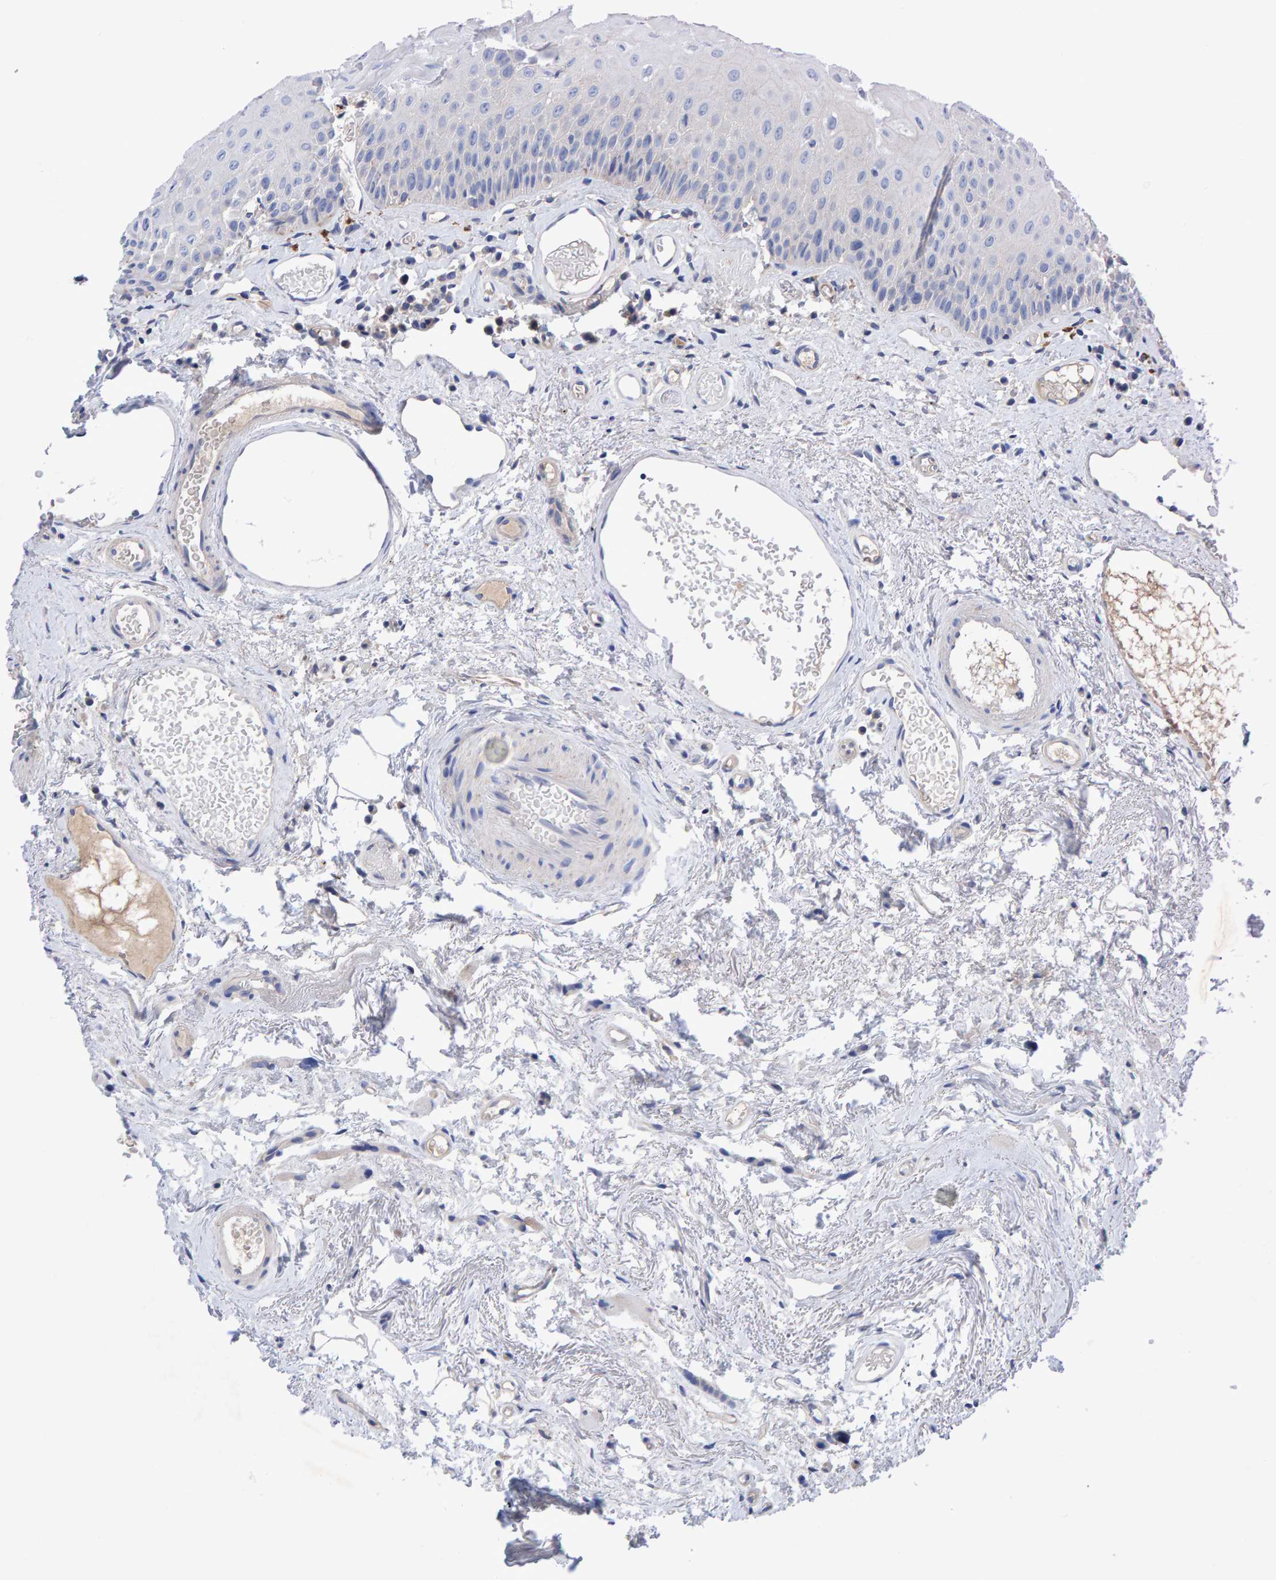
{"staining": {"intensity": "weak", "quantity": "<25%", "location": "cytoplasmic/membranous"}, "tissue": "oral mucosa", "cell_type": "Squamous epithelial cells", "image_type": "normal", "snomed": [{"axis": "morphology", "description": "Normal tissue, NOS"}, {"axis": "topography", "description": "Skeletal muscle"}, {"axis": "topography", "description": "Oral tissue"}, {"axis": "topography", "description": "Peripheral nerve tissue"}], "caption": "This histopathology image is of benign oral mucosa stained with immunohistochemistry (IHC) to label a protein in brown with the nuclei are counter-stained blue. There is no staining in squamous epithelial cells.", "gene": "EFR3A", "patient": {"sex": "female", "age": 84}}